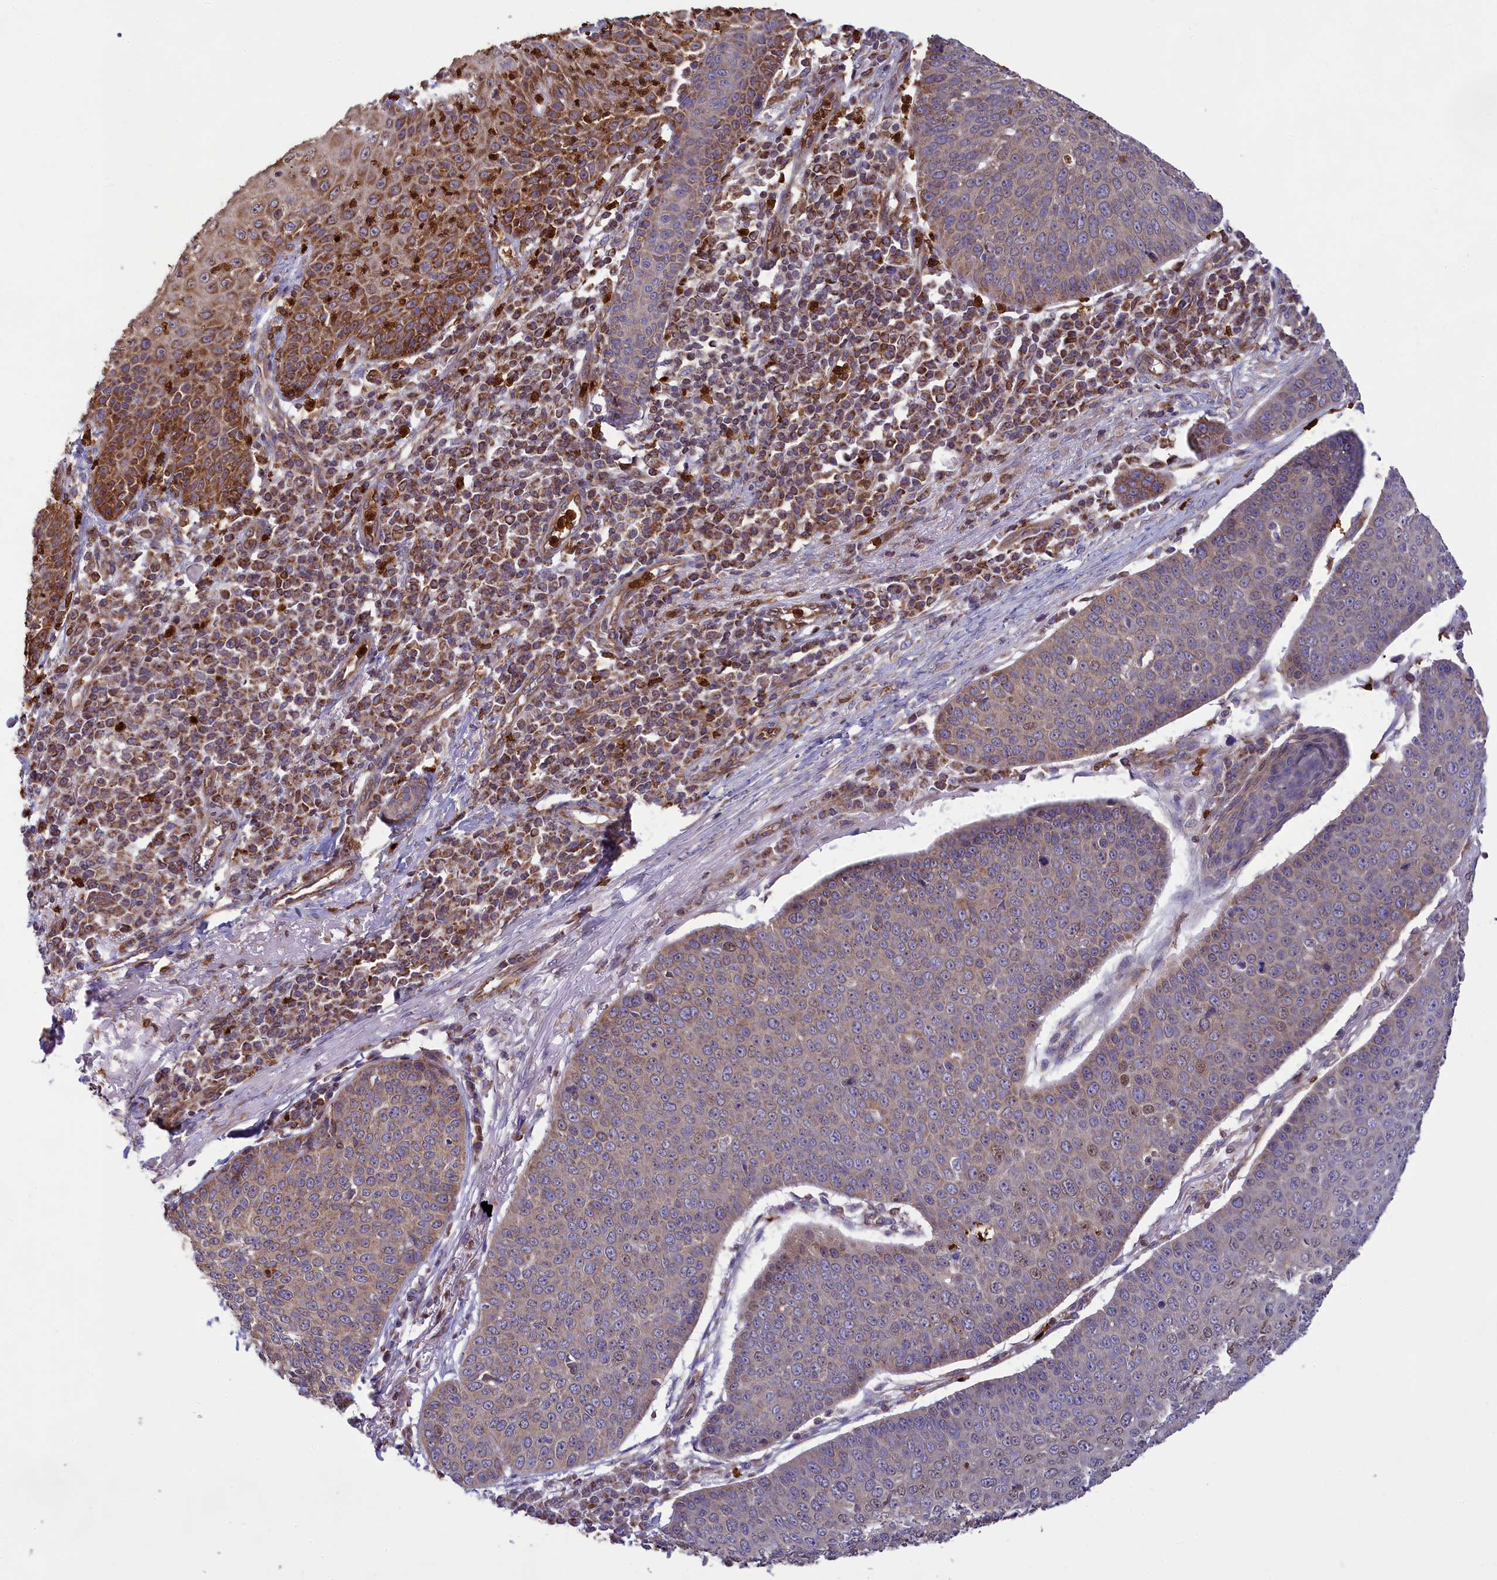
{"staining": {"intensity": "weak", "quantity": "25%-75%", "location": "cytoplasmic/membranous"}, "tissue": "skin cancer", "cell_type": "Tumor cells", "image_type": "cancer", "snomed": [{"axis": "morphology", "description": "Squamous cell carcinoma, NOS"}, {"axis": "topography", "description": "Skin"}], "caption": "Protein expression analysis of human skin cancer (squamous cell carcinoma) reveals weak cytoplasmic/membranous expression in approximately 25%-75% of tumor cells. (DAB IHC, brown staining for protein, blue staining for nuclei).", "gene": "PKHD1L1", "patient": {"sex": "male", "age": 71}}